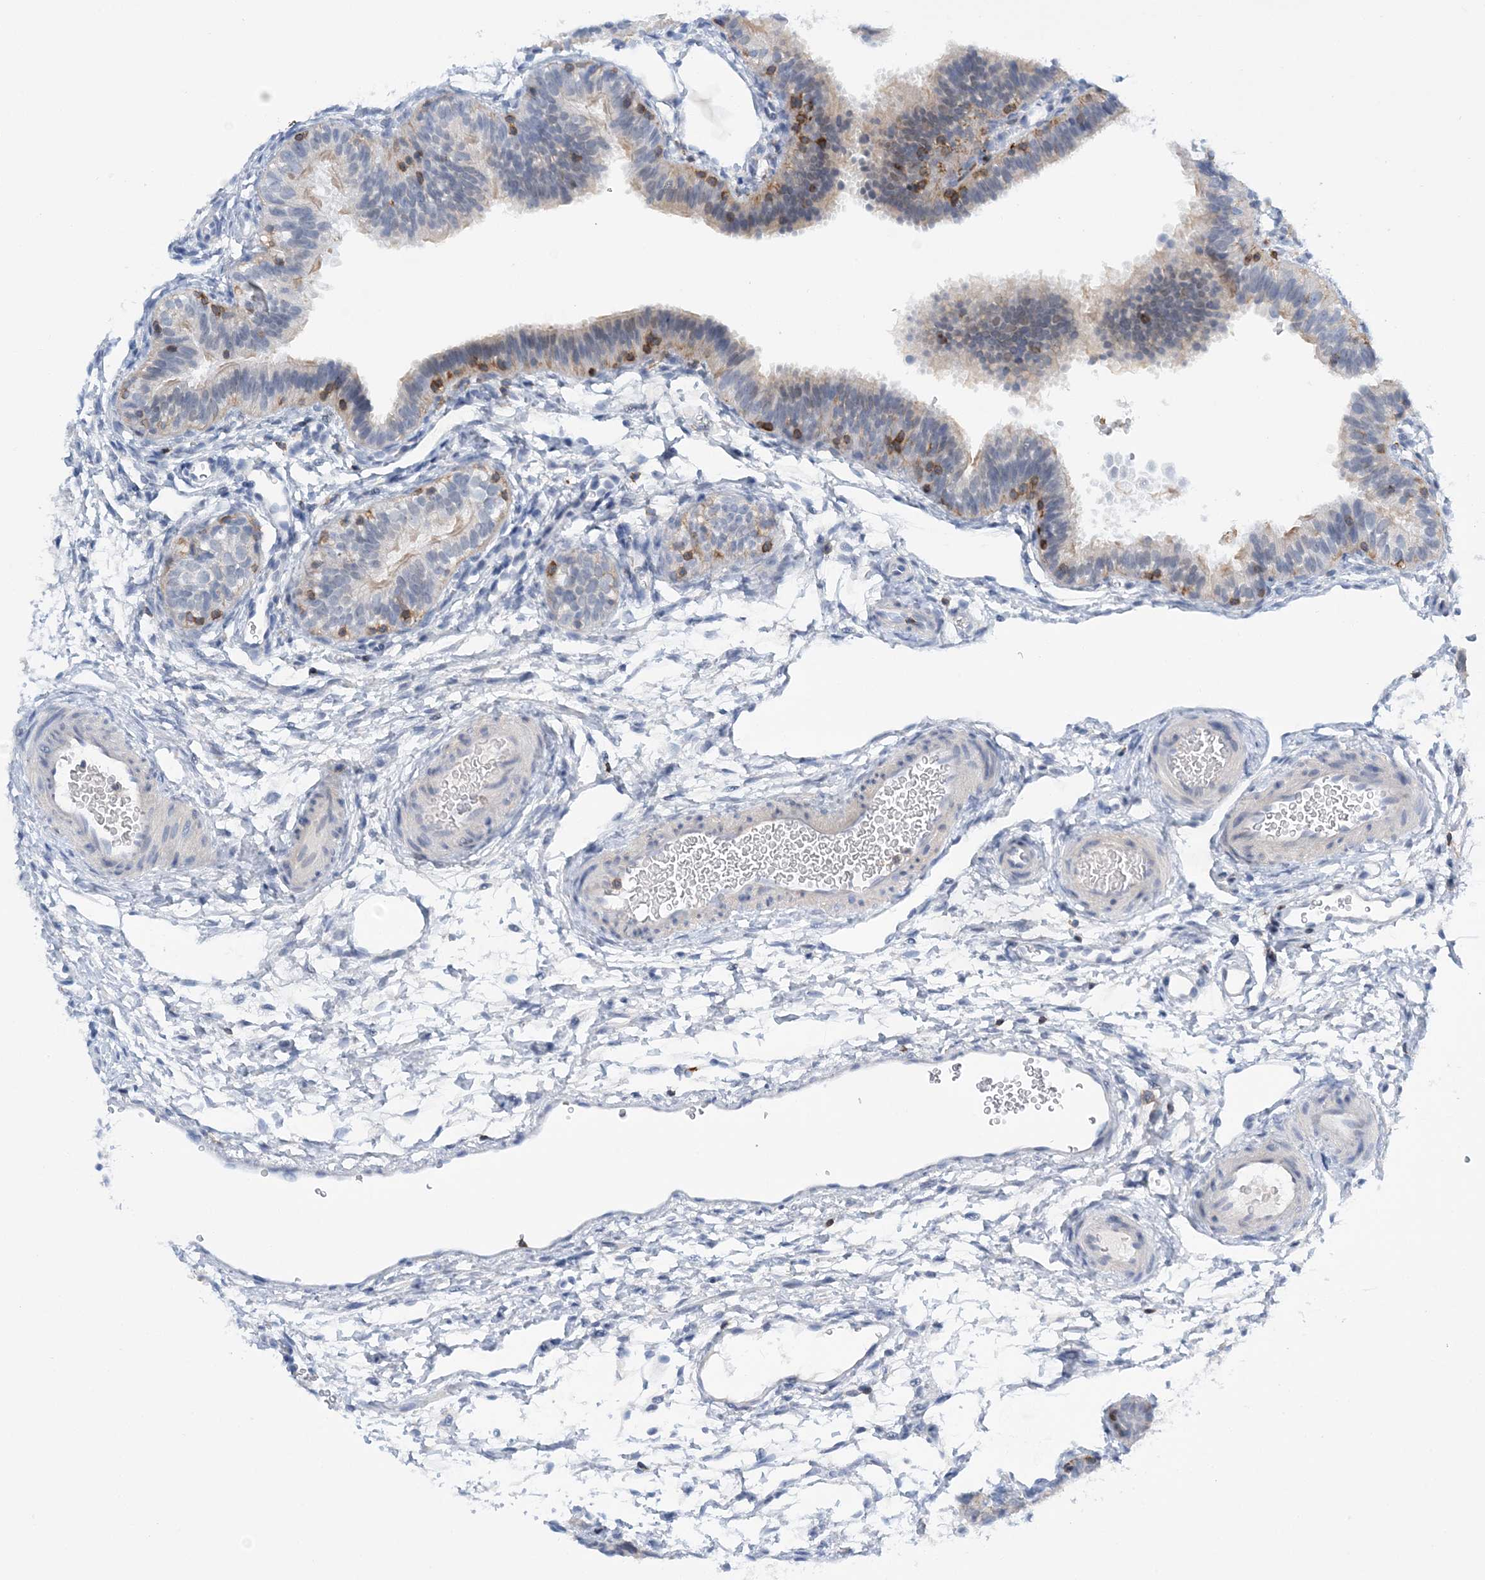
{"staining": {"intensity": "negative", "quantity": "none", "location": "none"}, "tissue": "fallopian tube", "cell_type": "Glandular cells", "image_type": "normal", "snomed": [{"axis": "morphology", "description": "Normal tissue, NOS"}, {"axis": "topography", "description": "Fallopian tube"}], "caption": "High power microscopy histopathology image of an IHC micrograph of benign fallopian tube, revealing no significant positivity in glandular cells.", "gene": "PRMT9", "patient": {"sex": "female", "age": 35}}